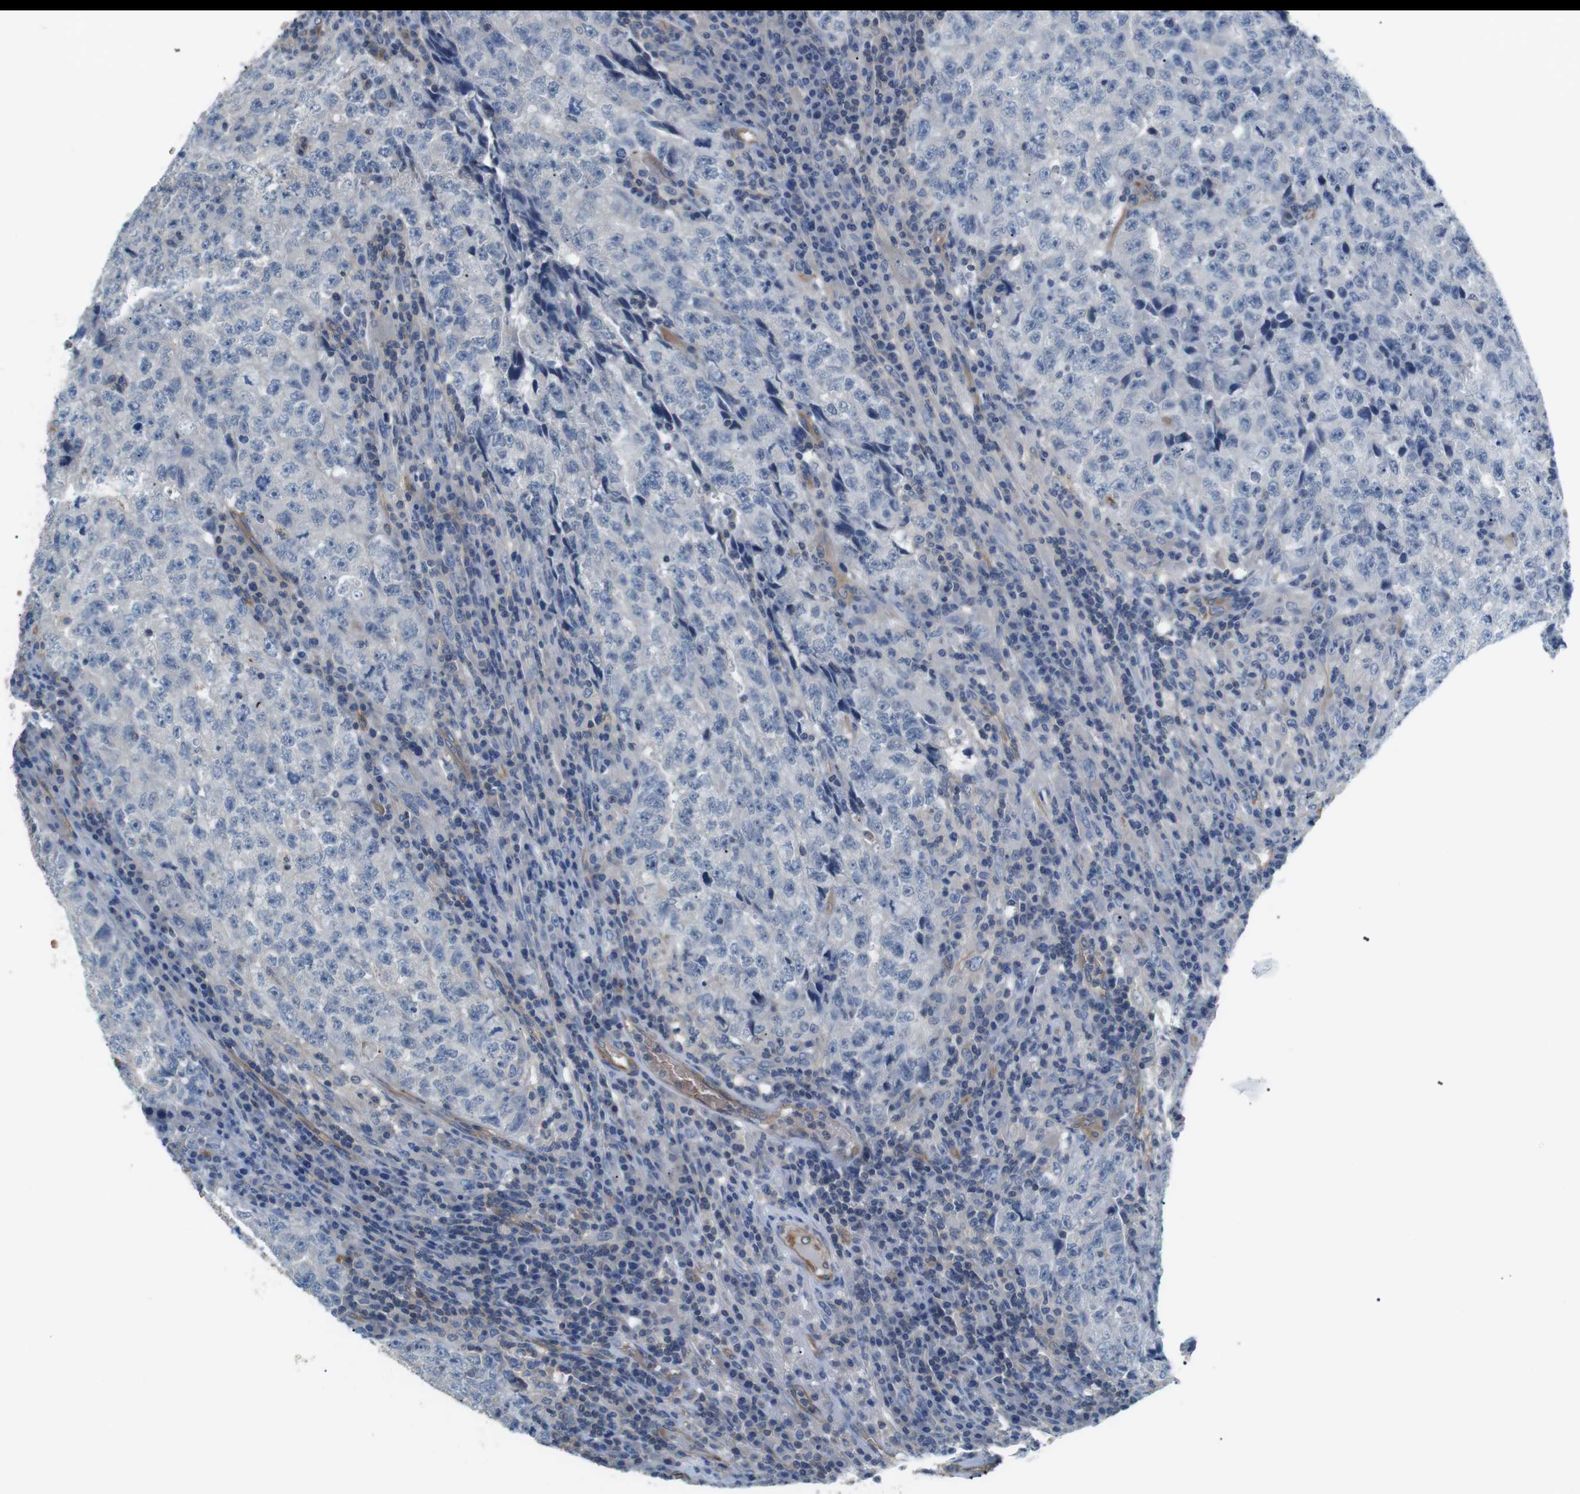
{"staining": {"intensity": "negative", "quantity": "none", "location": "none"}, "tissue": "testis cancer", "cell_type": "Tumor cells", "image_type": "cancer", "snomed": [{"axis": "morphology", "description": "Necrosis, NOS"}, {"axis": "morphology", "description": "Carcinoma, Embryonal, NOS"}, {"axis": "topography", "description": "Testis"}], "caption": "Immunohistochemical staining of embryonal carcinoma (testis) exhibits no significant staining in tumor cells.", "gene": "ADCY10", "patient": {"sex": "male", "age": 19}}